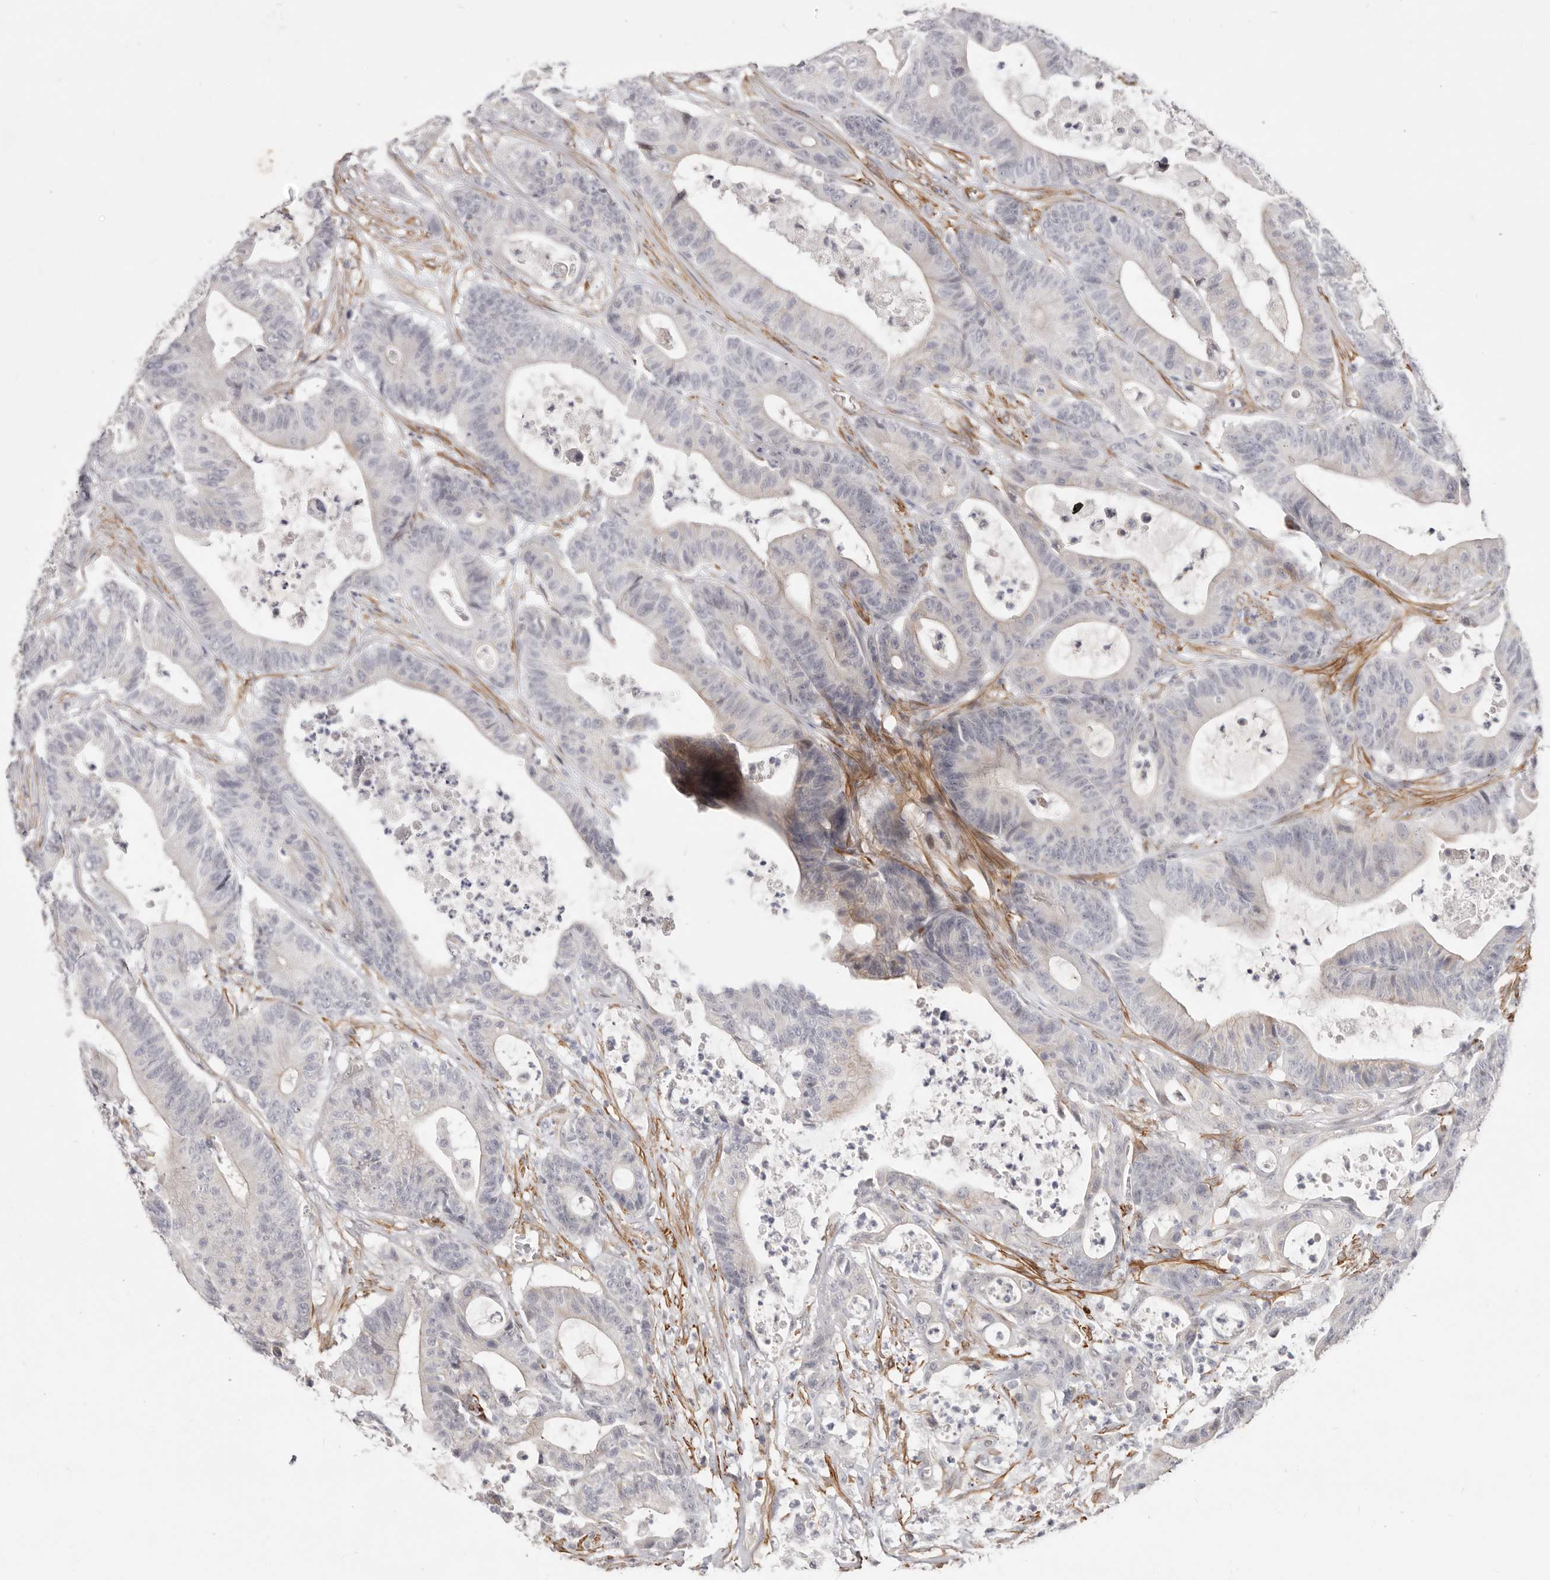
{"staining": {"intensity": "negative", "quantity": "none", "location": "none"}, "tissue": "colorectal cancer", "cell_type": "Tumor cells", "image_type": "cancer", "snomed": [{"axis": "morphology", "description": "Adenocarcinoma, NOS"}, {"axis": "topography", "description": "Colon"}], "caption": "This is an immunohistochemistry (IHC) image of colorectal cancer. There is no expression in tumor cells.", "gene": "SZT2", "patient": {"sex": "female", "age": 84}}